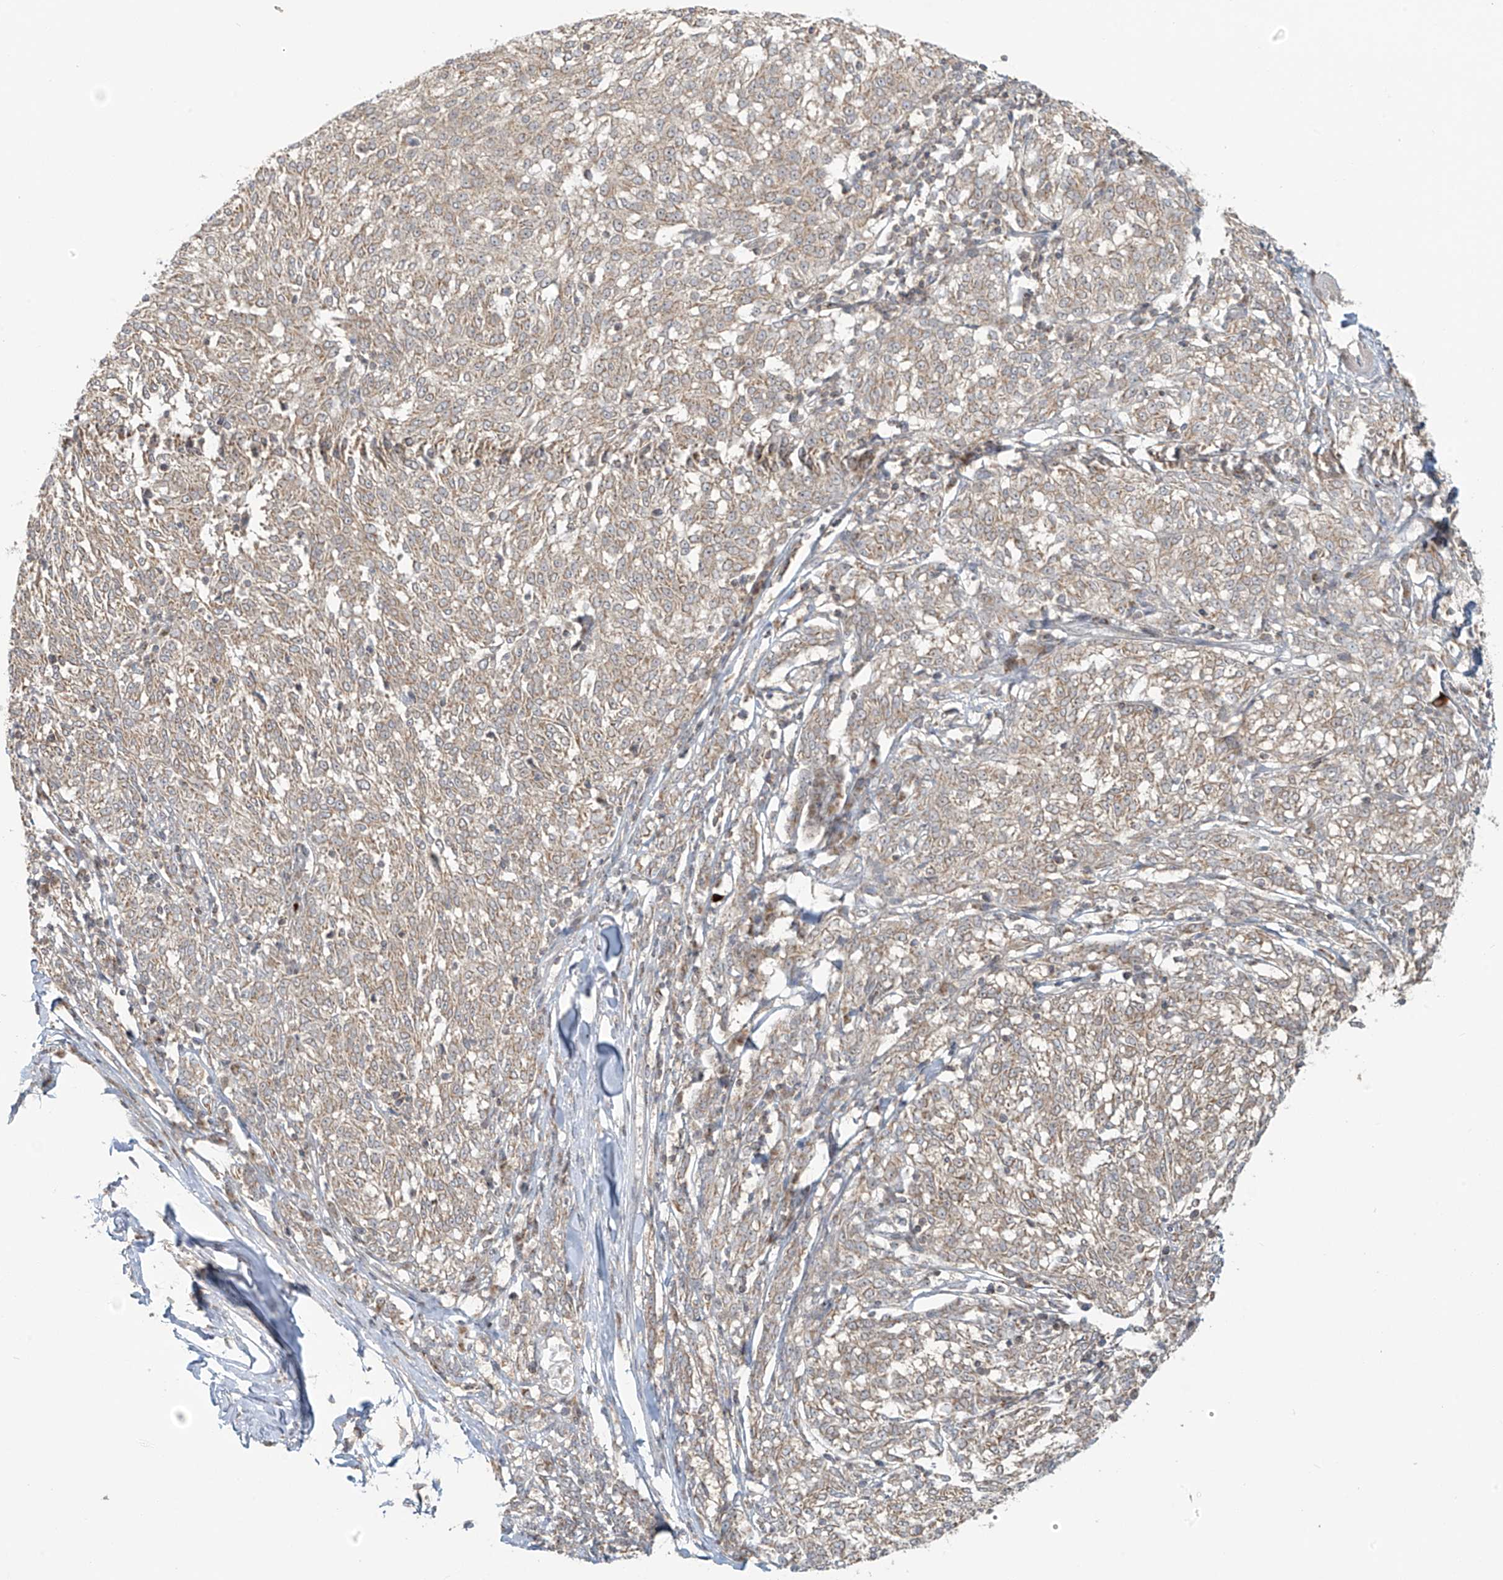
{"staining": {"intensity": "weak", "quantity": ">75%", "location": "cytoplasmic/membranous"}, "tissue": "melanoma", "cell_type": "Tumor cells", "image_type": "cancer", "snomed": [{"axis": "morphology", "description": "Malignant melanoma, NOS"}, {"axis": "topography", "description": "Skin"}], "caption": "Human malignant melanoma stained with a protein marker displays weak staining in tumor cells.", "gene": "HDDC2", "patient": {"sex": "female", "age": 72}}